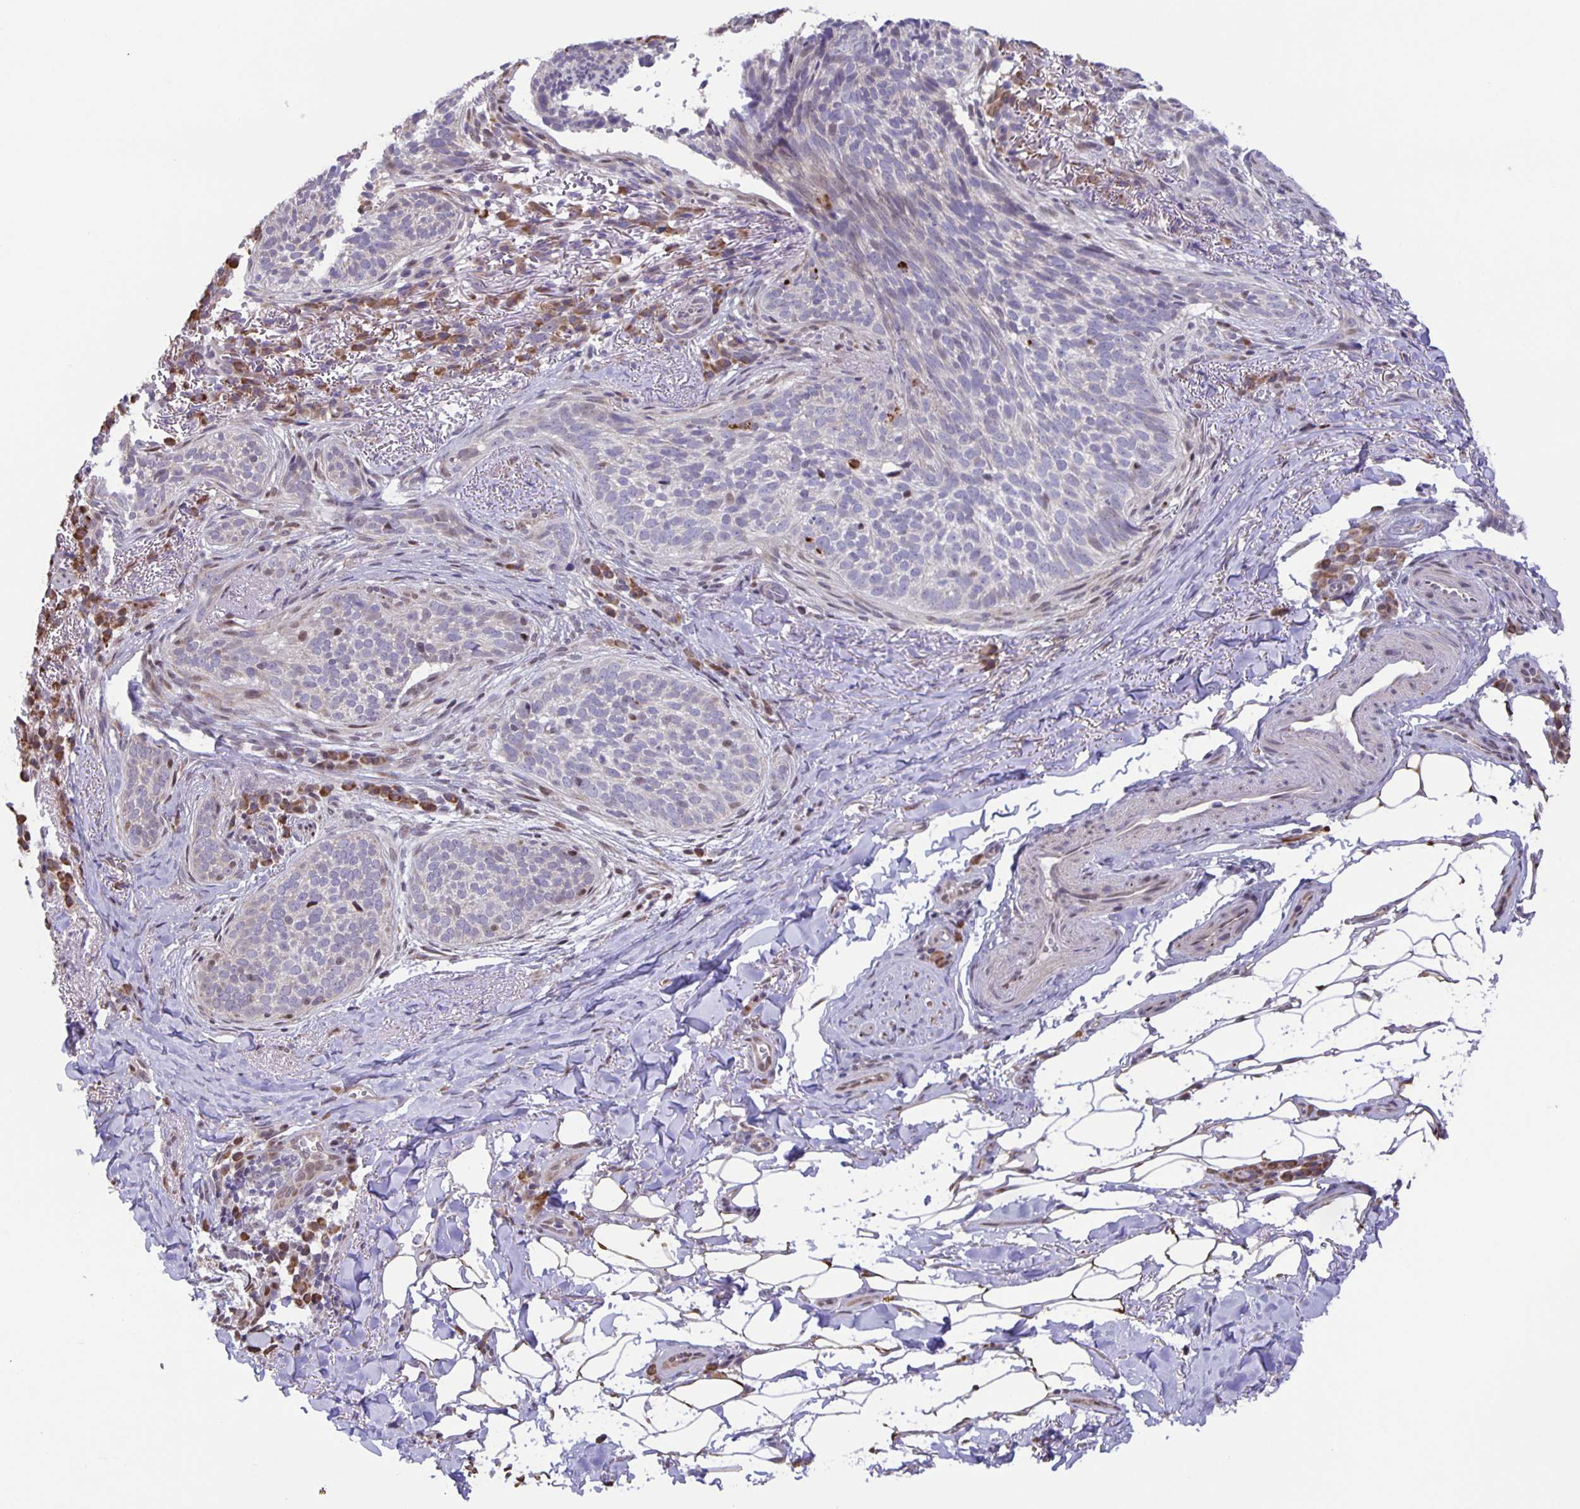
{"staining": {"intensity": "negative", "quantity": "none", "location": "none"}, "tissue": "skin cancer", "cell_type": "Tumor cells", "image_type": "cancer", "snomed": [{"axis": "morphology", "description": "Basal cell carcinoma"}, {"axis": "topography", "description": "Skin"}, {"axis": "topography", "description": "Skin of head"}], "caption": "The IHC photomicrograph has no significant expression in tumor cells of skin cancer (basal cell carcinoma) tissue. Brightfield microscopy of immunohistochemistry stained with DAB (brown) and hematoxylin (blue), captured at high magnification.", "gene": "MAPK12", "patient": {"sex": "male", "age": 62}}